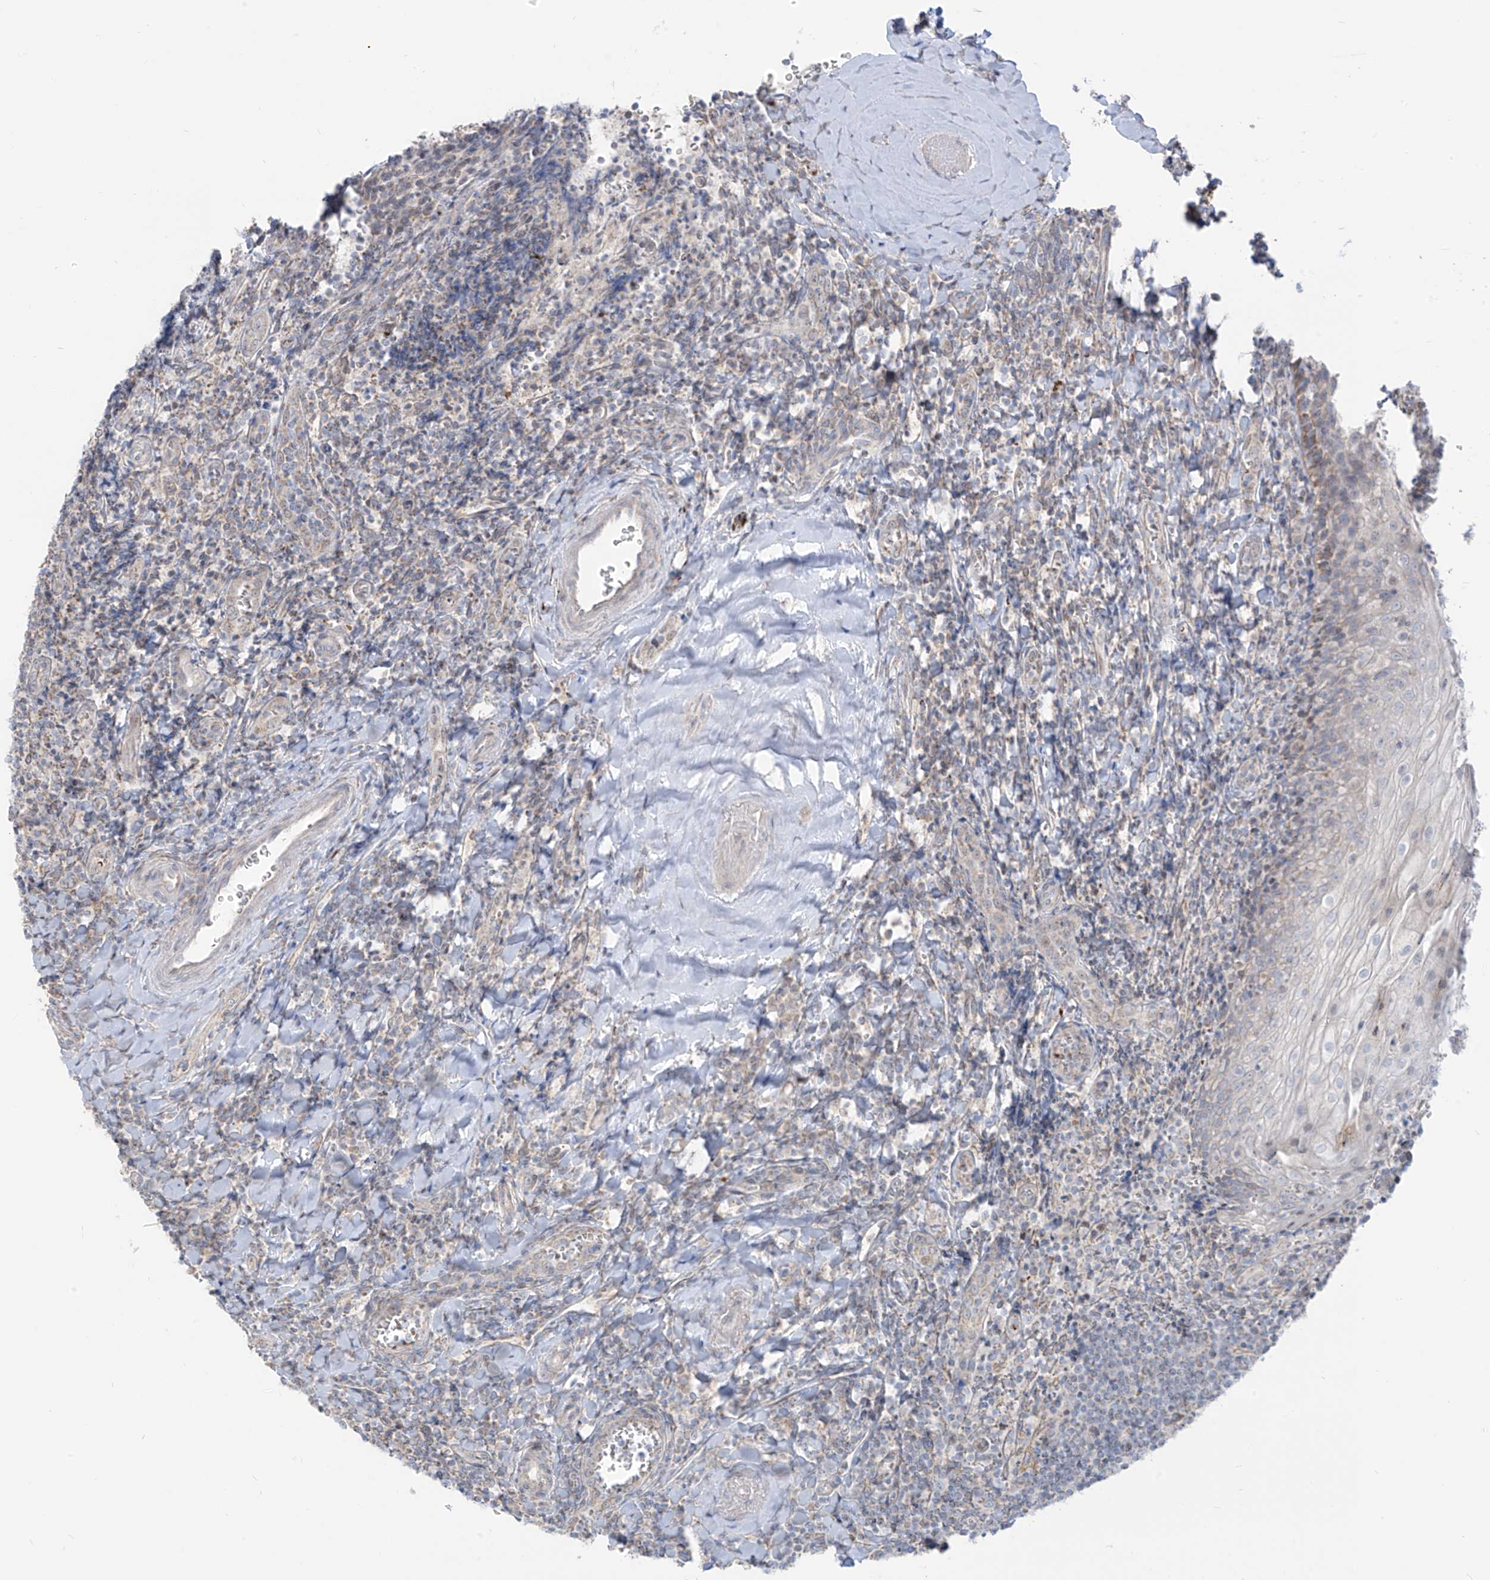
{"staining": {"intensity": "negative", "quantity": "none", "location": "none"}, "tissue": "tonsil", "cell_type": "Germinal center cells", "image_type": "normal", "snomed": [{"axis": "morphology", "description": "Normal tissue, NOS"}, {"axis": "topography", "description": "Tonsil"}], "caption": "This is an immunohistochemistry (IHC) image of benign tonsil. There is no positivity in germinal center cells.", "gene": "ARHGEF40", "patient": {"sex": "male", "age": 27}}